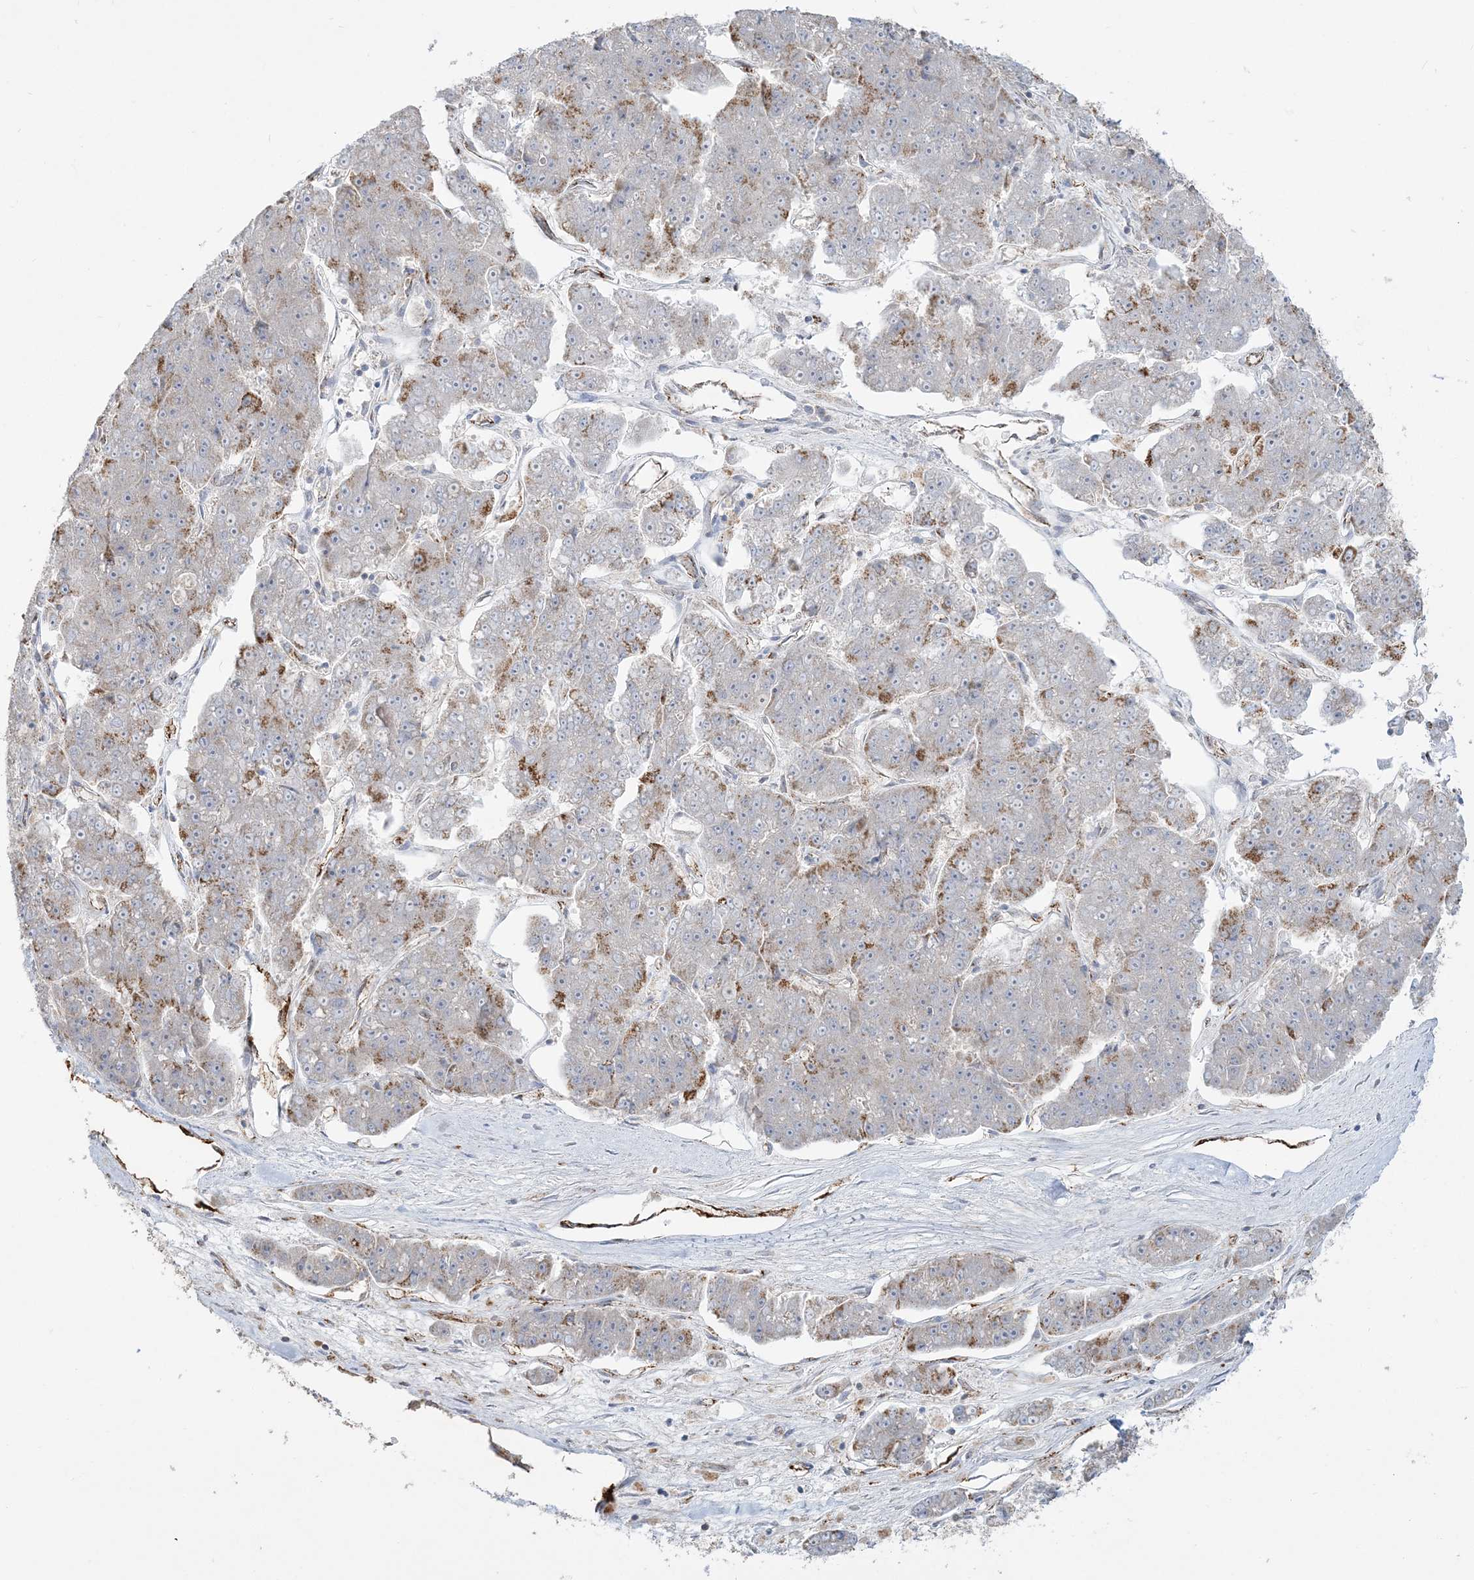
{"staining": {"intensity": "moderate", "quantity": "<25%", "location": "cytoplasmic/membranous"}, "tissue": "pancreatic cancer", "cell_type": "Tumor cells", "image_type": "cancer", "snomed": [{"axis": "morphology", "description": "Adenocarcinoma, NOS"}, {"axis": "topography", "description": "Pancreas"}], "caption": "An immunohistochemistry image of tumor tissue is shown. Protein staining in brown labels moderate cytoplasmic/membranous positivity in pancreatic cancer (adenocarcinoma) within tumor cells.", "gene": "INPP1", "patient": {"sex": "male", "age": 50}}